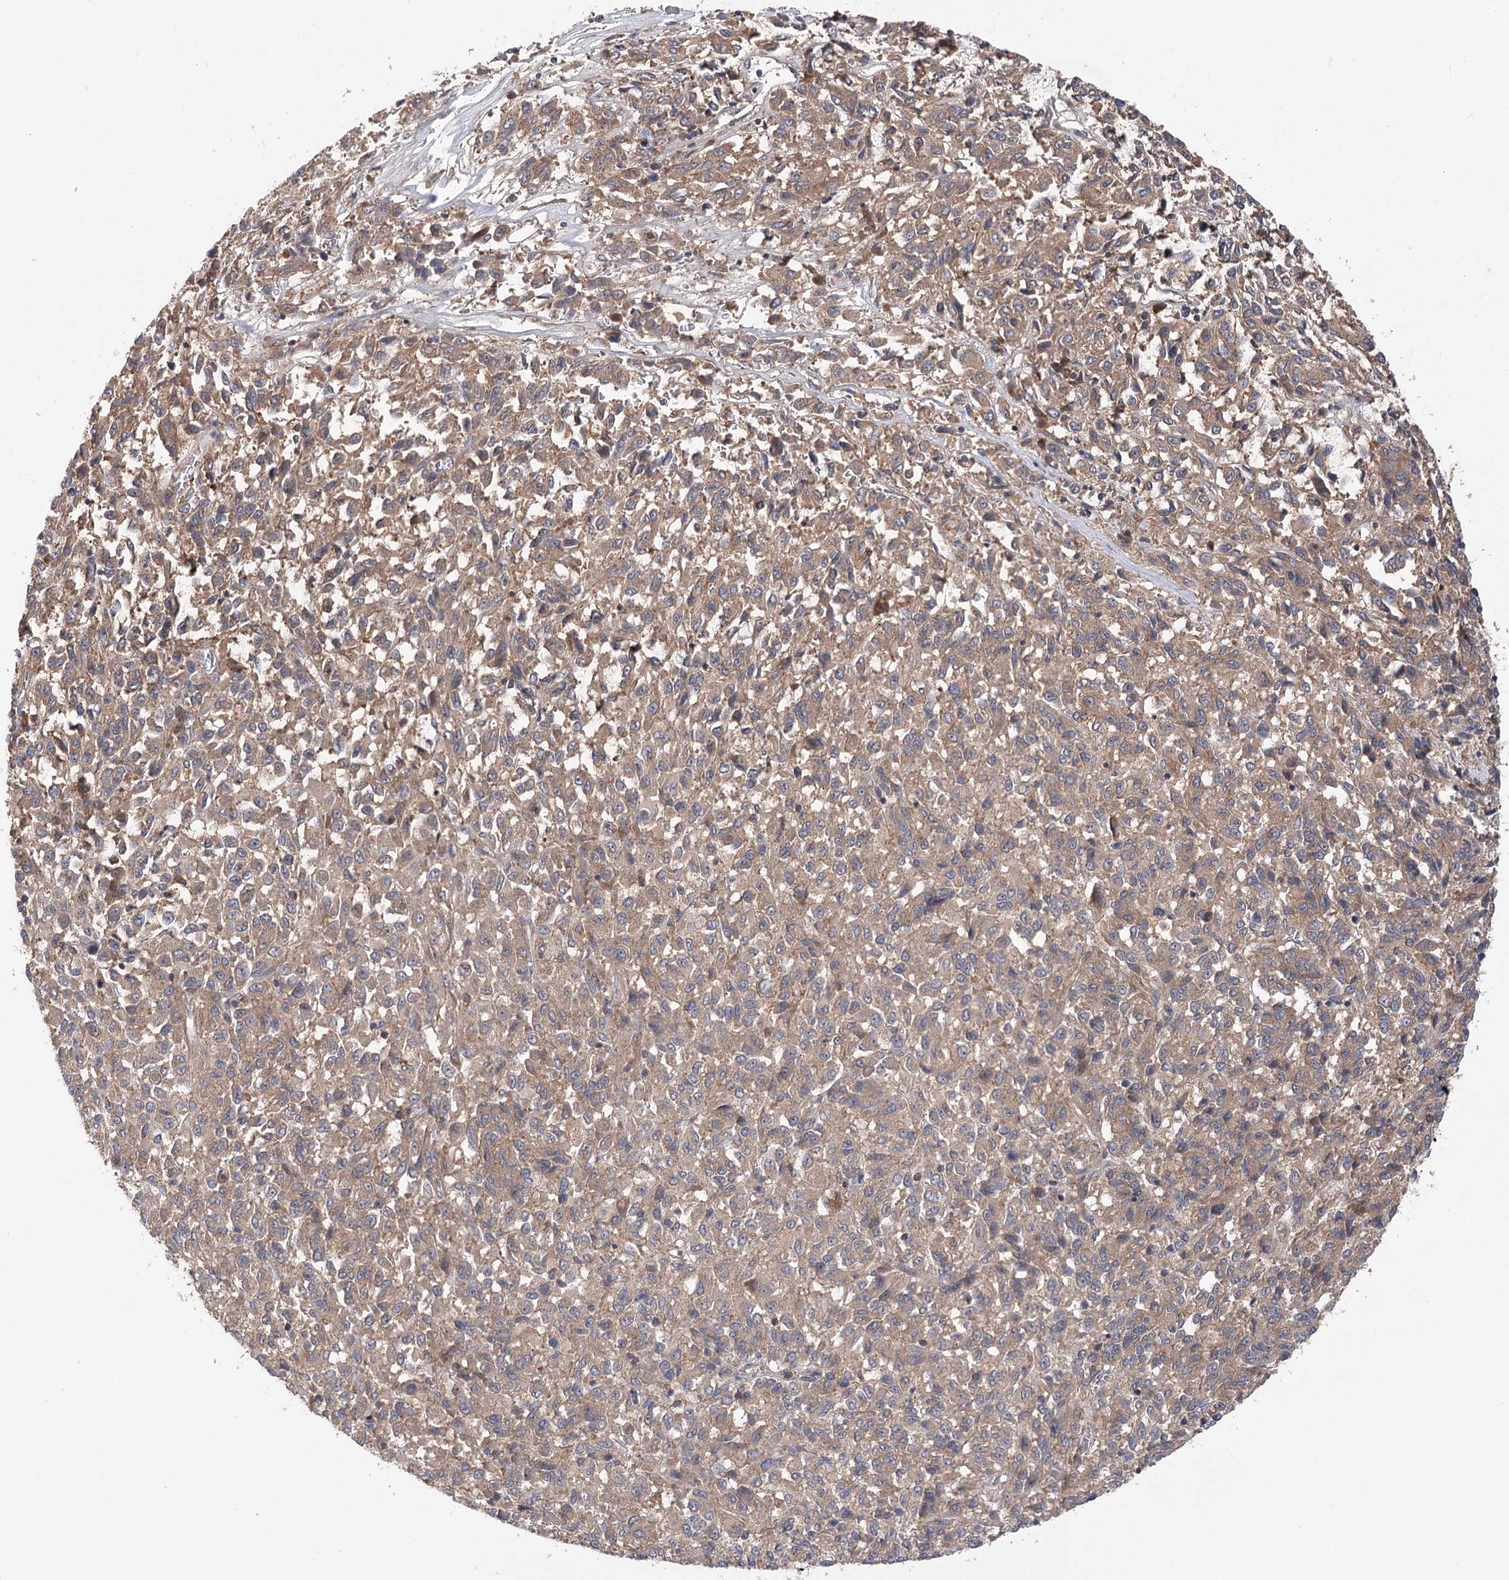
{"staining": {"intensity": "moderate", "quantity": ">75%", "location": "cytoplasmic/membranous"}, "tissue": "melanoma", "cell_type": "Tumor cells", "image_type": "cancer", "snomed": [{"axis": "morphology", "description": "Malignant melanoma, Metastatic site"}, {"axis": "topography", "description": "Lung"}], "caption": "Brown immunohistochemical staining in human malignant melanoma (metastatic site) displays moderate cytoplasmic/membranous positivity in about >75% of tumor cells. (brown staining indicates protein expression, while blue staining denotes nuclei).", "gene": "VPS37B", "patient": {"sex": "male", "age": 64}}